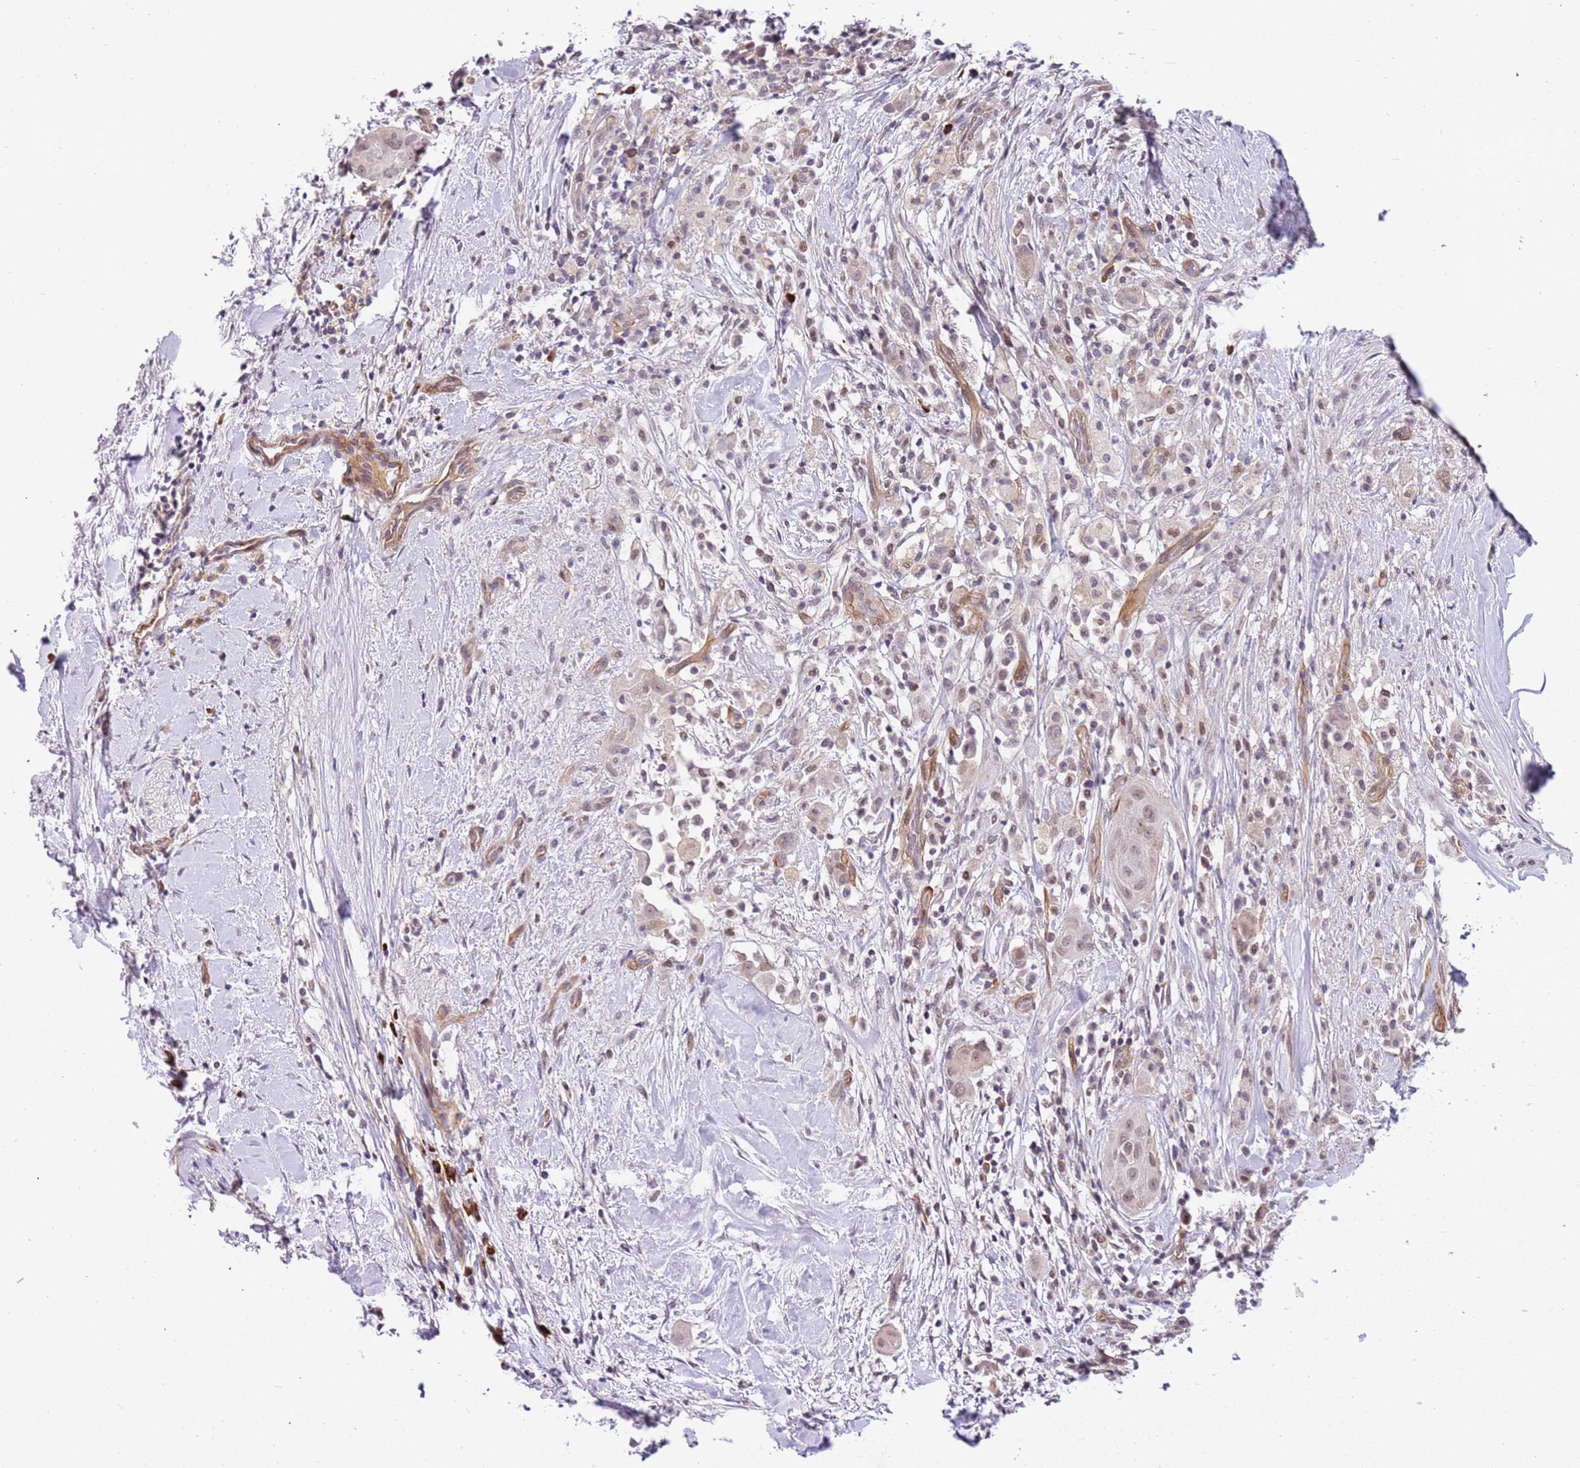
{"staining": {"intensity": "weak", "quantity": "<25%", "location": "nuclear"}, "tissue": "thyroid cancer", "cell_type": "Tumor cells", "image_type": "cancer", "snomed": [{"axis": "morphology", "description": "Normal tissue, NOS"}, {"axis": "morphology", "description": "Papillary adenocarcinoma, NOS"}, {"axis": "topography", "description": "Thyroid gland"}], "caption": "Tumor cells show no significant protein staining in papillary adenocarcinoma (thyroid).", "gene": "MAGEF1", "patient": {"sex": "female", "age": 59}}